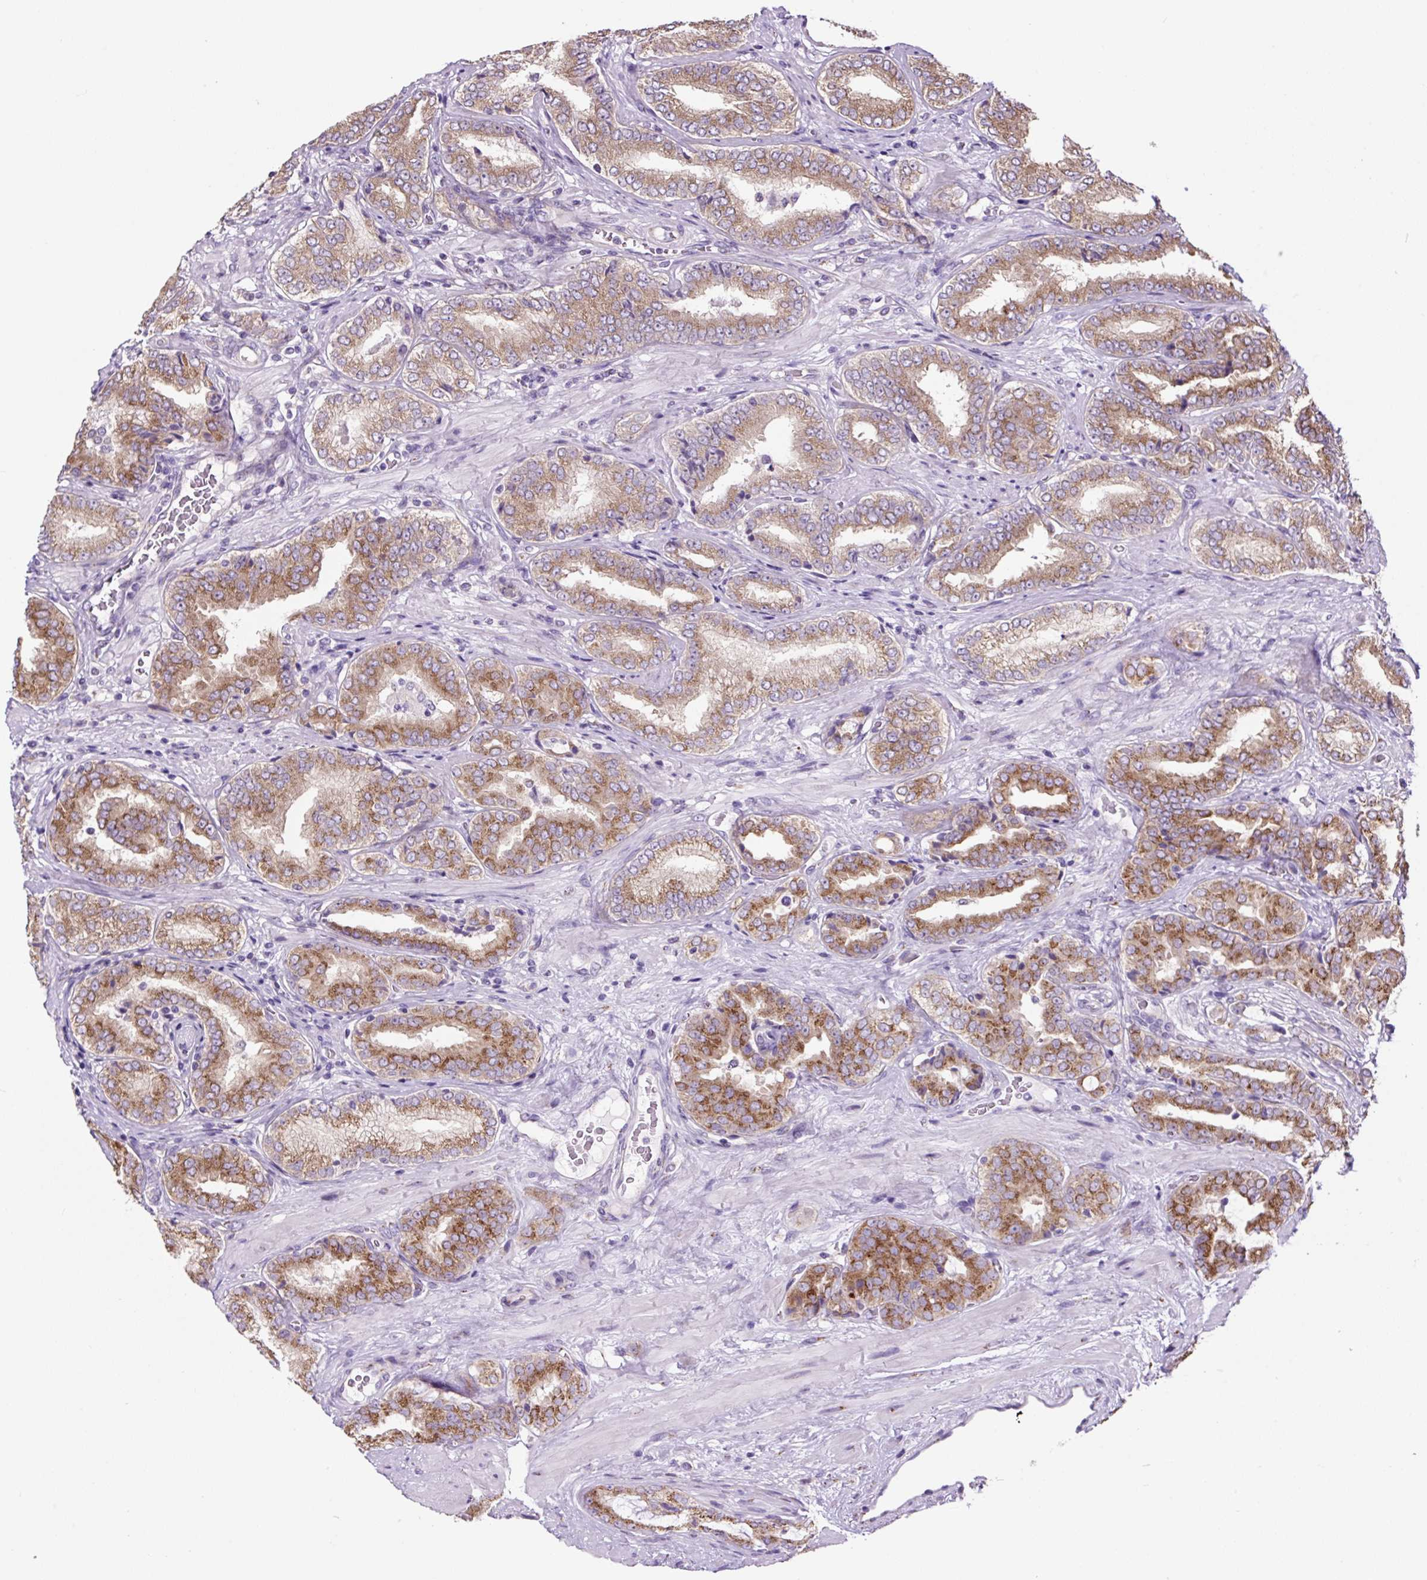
{"staining": {"intensity": "moderate", "quantity": "25%-75%", "location": "cytoplasmic/membranous"}, "tissue": "prostate cancer", "cell_type": "Tumor cells", "image_type": "cancer", "snomed": [{"axis": "morphology", "description": "Adenocarcinoma, High grade"}, {"axis": "topography", "description": "Prostate"}], "caption": "Immunohistochemical staining of prostate adenocarcinoma (high-grade) shows medium levels of moderate cytoplasmic/membranous expression in about 25%-75% of tumor cells.", "gene": "GORASP1", "patient": {"sex": "male", "age": 72}}